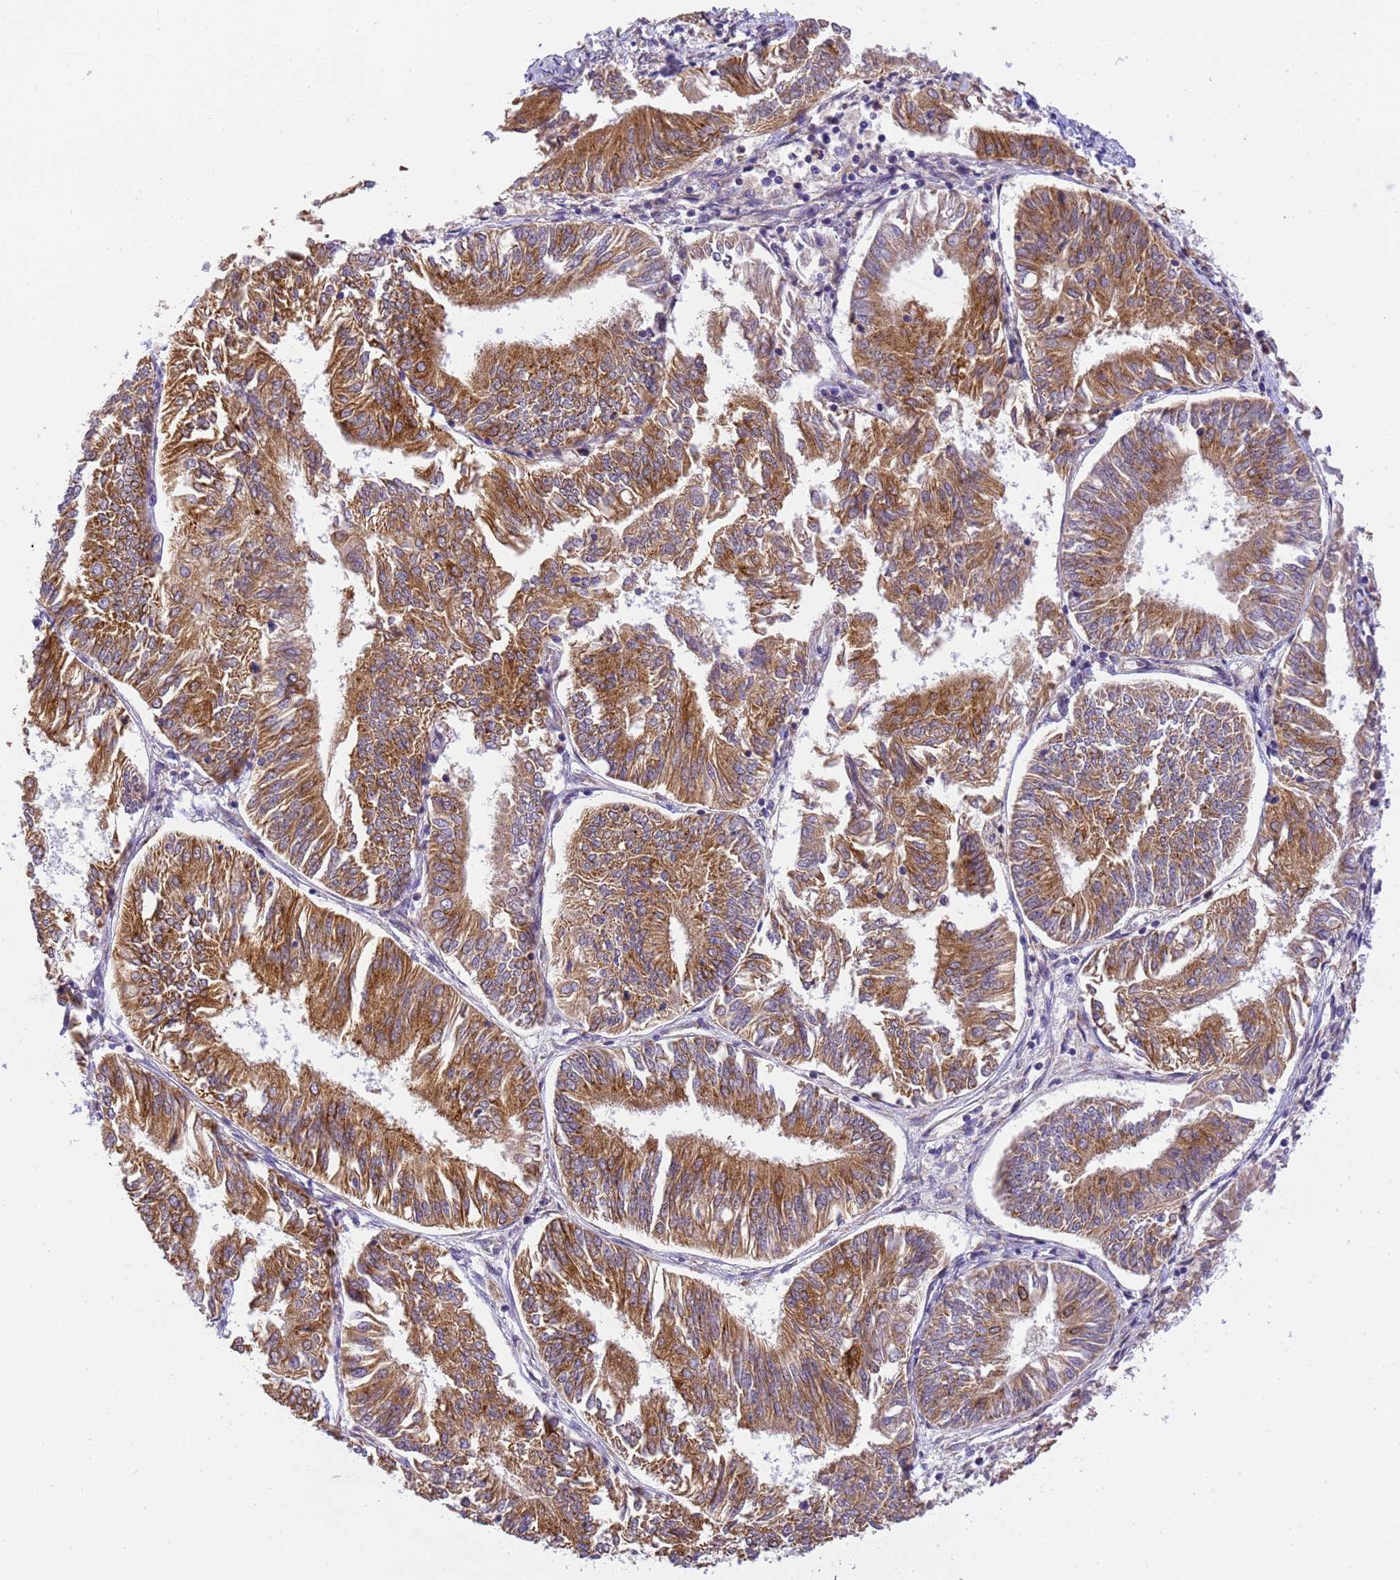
{"staining": {"intensity": "strong", "quantity": ">75%", "location": "cytoplasmic/membranous"}, "tissue": "endometrial cancer", "cell_type": "Tumor cells", "image_type": "cancer", "snomed": [{"axis": "morphology", "description": "Adenocarcinoma, NOS"}, {"axis": "topography", "description": "Endometrium"}], "caption": "This is a photomicrograph of immunohistochemistry (IHC) staining of adenocarcinoma (endometrial), which shows strong positivity in the cytoplasmic/membranous of tumor cells.", "gene": "RHBDD3", "patient": {"sex": "female", "age": 58}}